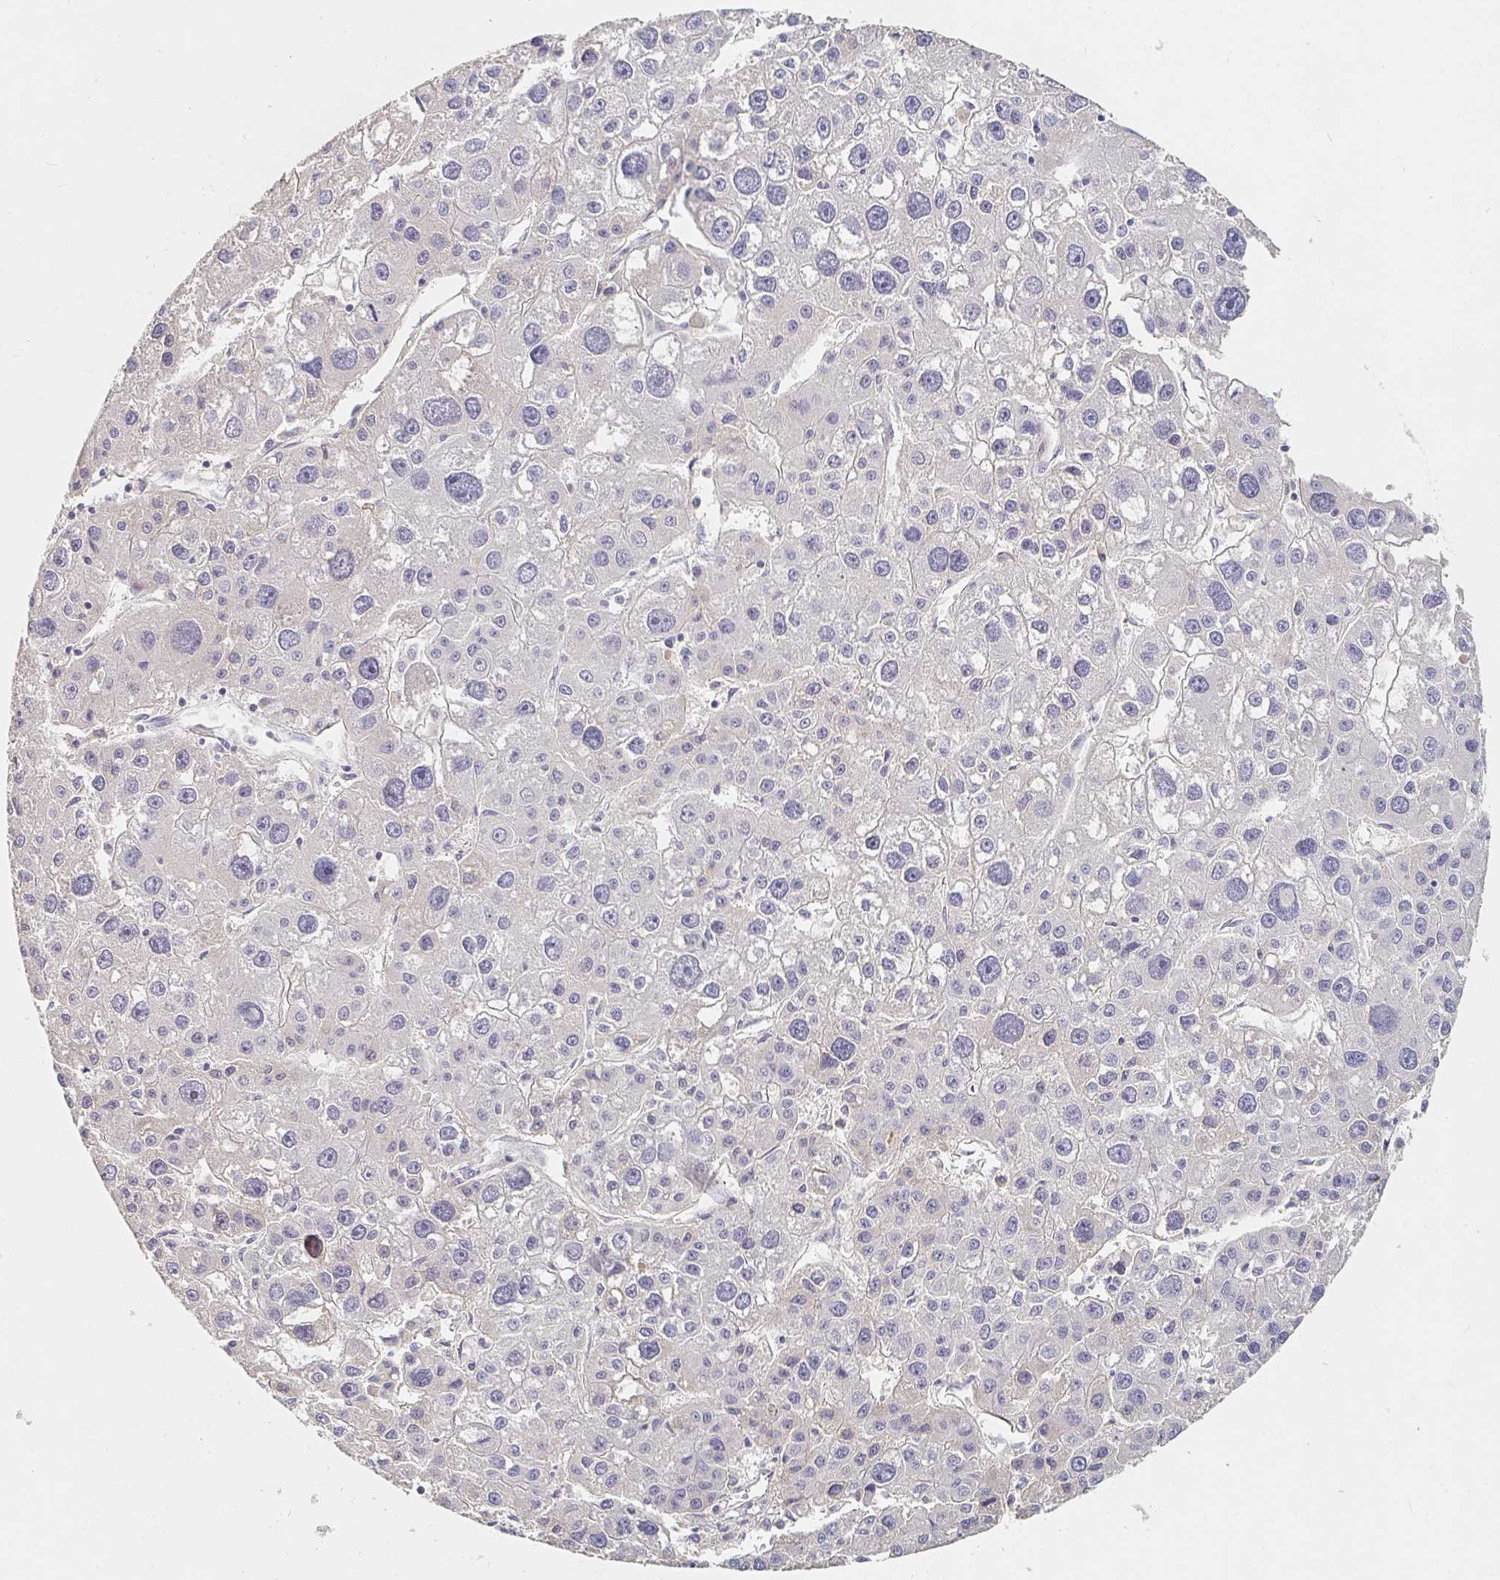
{"staining": {"intensity": "negative", "quantity": "none", "location": "none"}, "tissue": "liver cancer", "cell_type": "Tumor cells", "image_type": "cancer", "snomed": [{"axis": "morphology", "description": "Carcinoma, Hepatocellular, NOS"}, {"axis": "topography", "description": "Liver"}], "caption": "High power microscopy photomicrograph of an immunohistochemistry (IHC) photomicrograph of liver cancer, revealing no significant expression in tumor cells.", "gene": "NME9", "patient": {"sex": "male", "age": 73}}